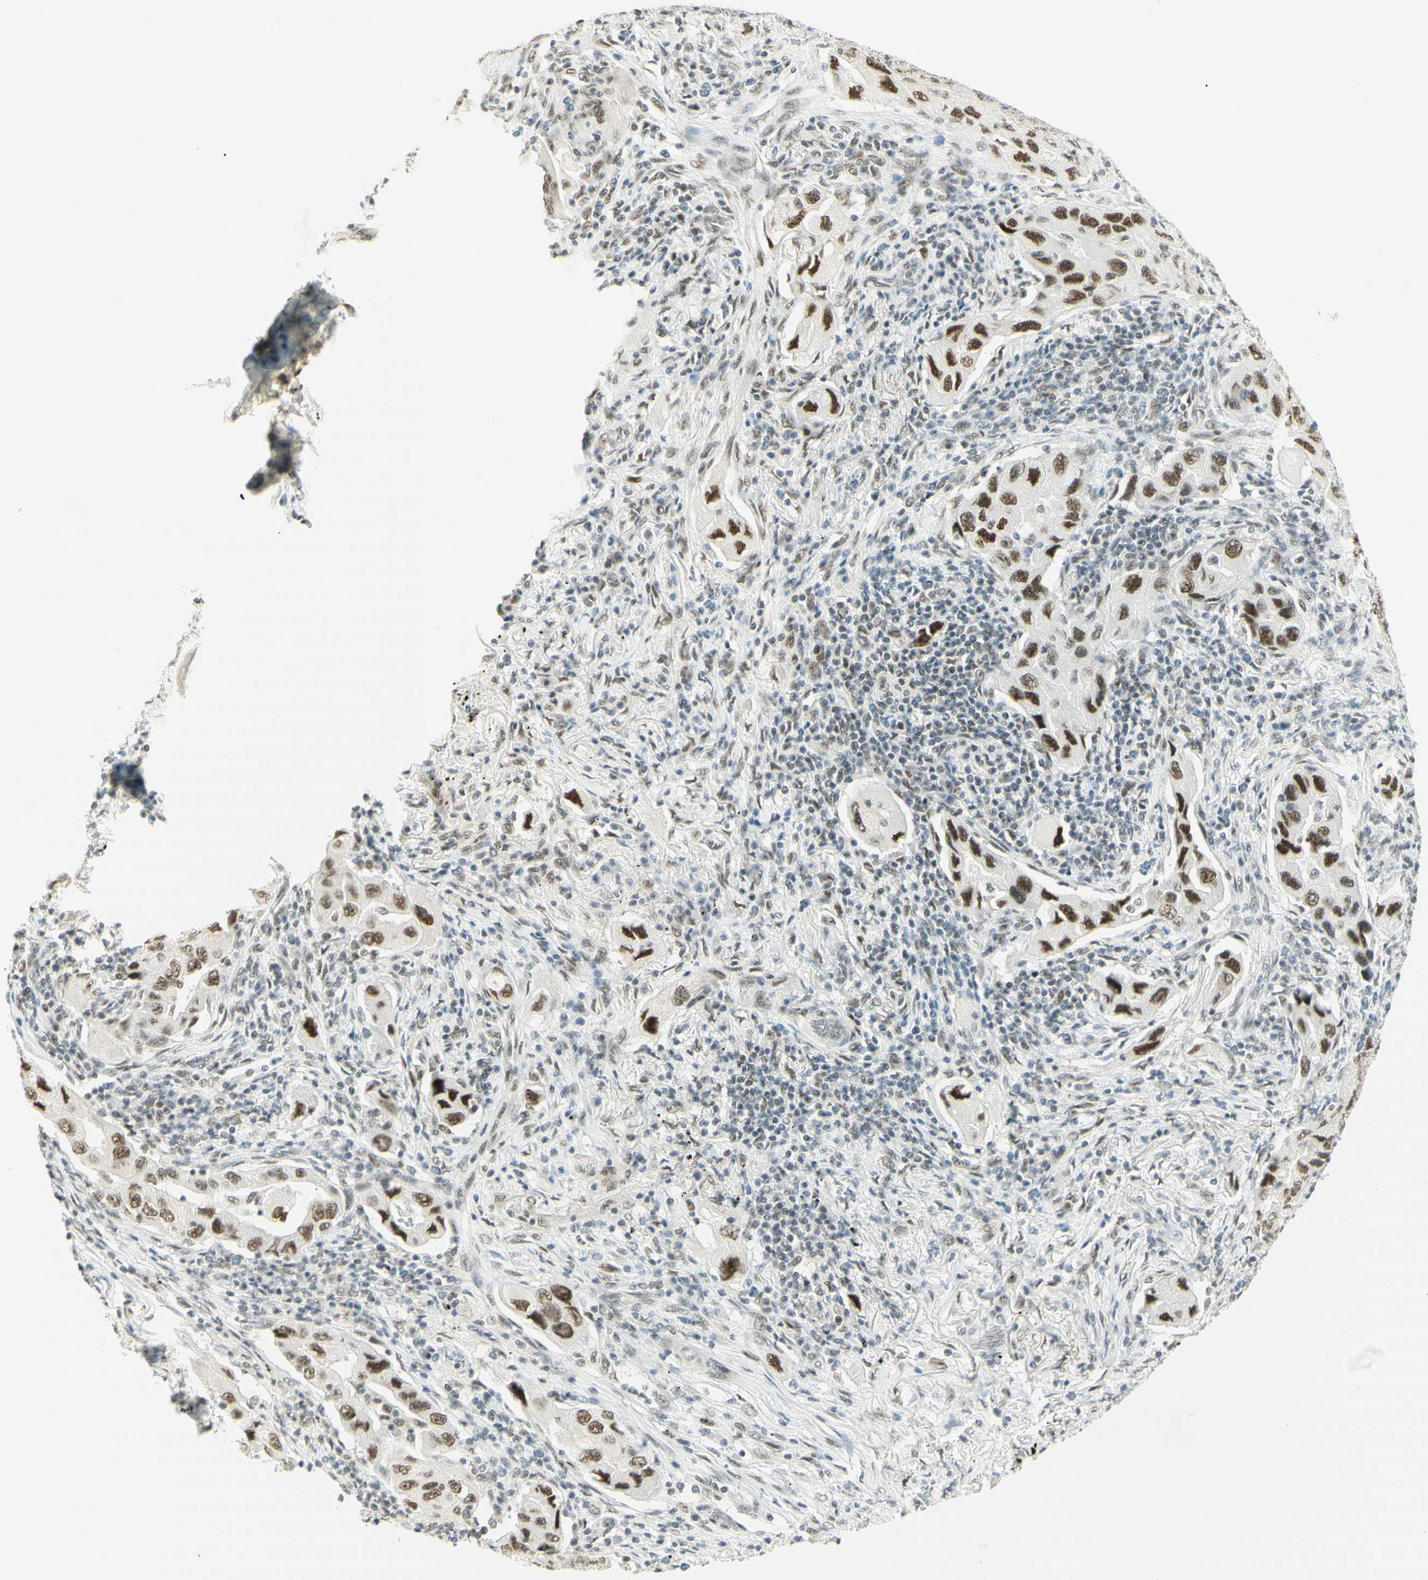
{"staining": {"intensity": "strong", "quantity": "<25%", "location": "nuclear"}, "tissue": "lung cancer", "cell_type": "Tumor cells", "image_type": "cancer", "snomed": [{"axis": "morphology", "description": "Adenocarcinoma, NOS"}, {"axis": "topography", "description": "Lung"}], "caption": "Lung cancer (adenocarcinoma) was stained to show a protein in brown. There is medium levels of strong nuclear expression in about <25% of tumor cells.", "gene": "PMS2", "patient": {"sex": "female", "age": 65}}